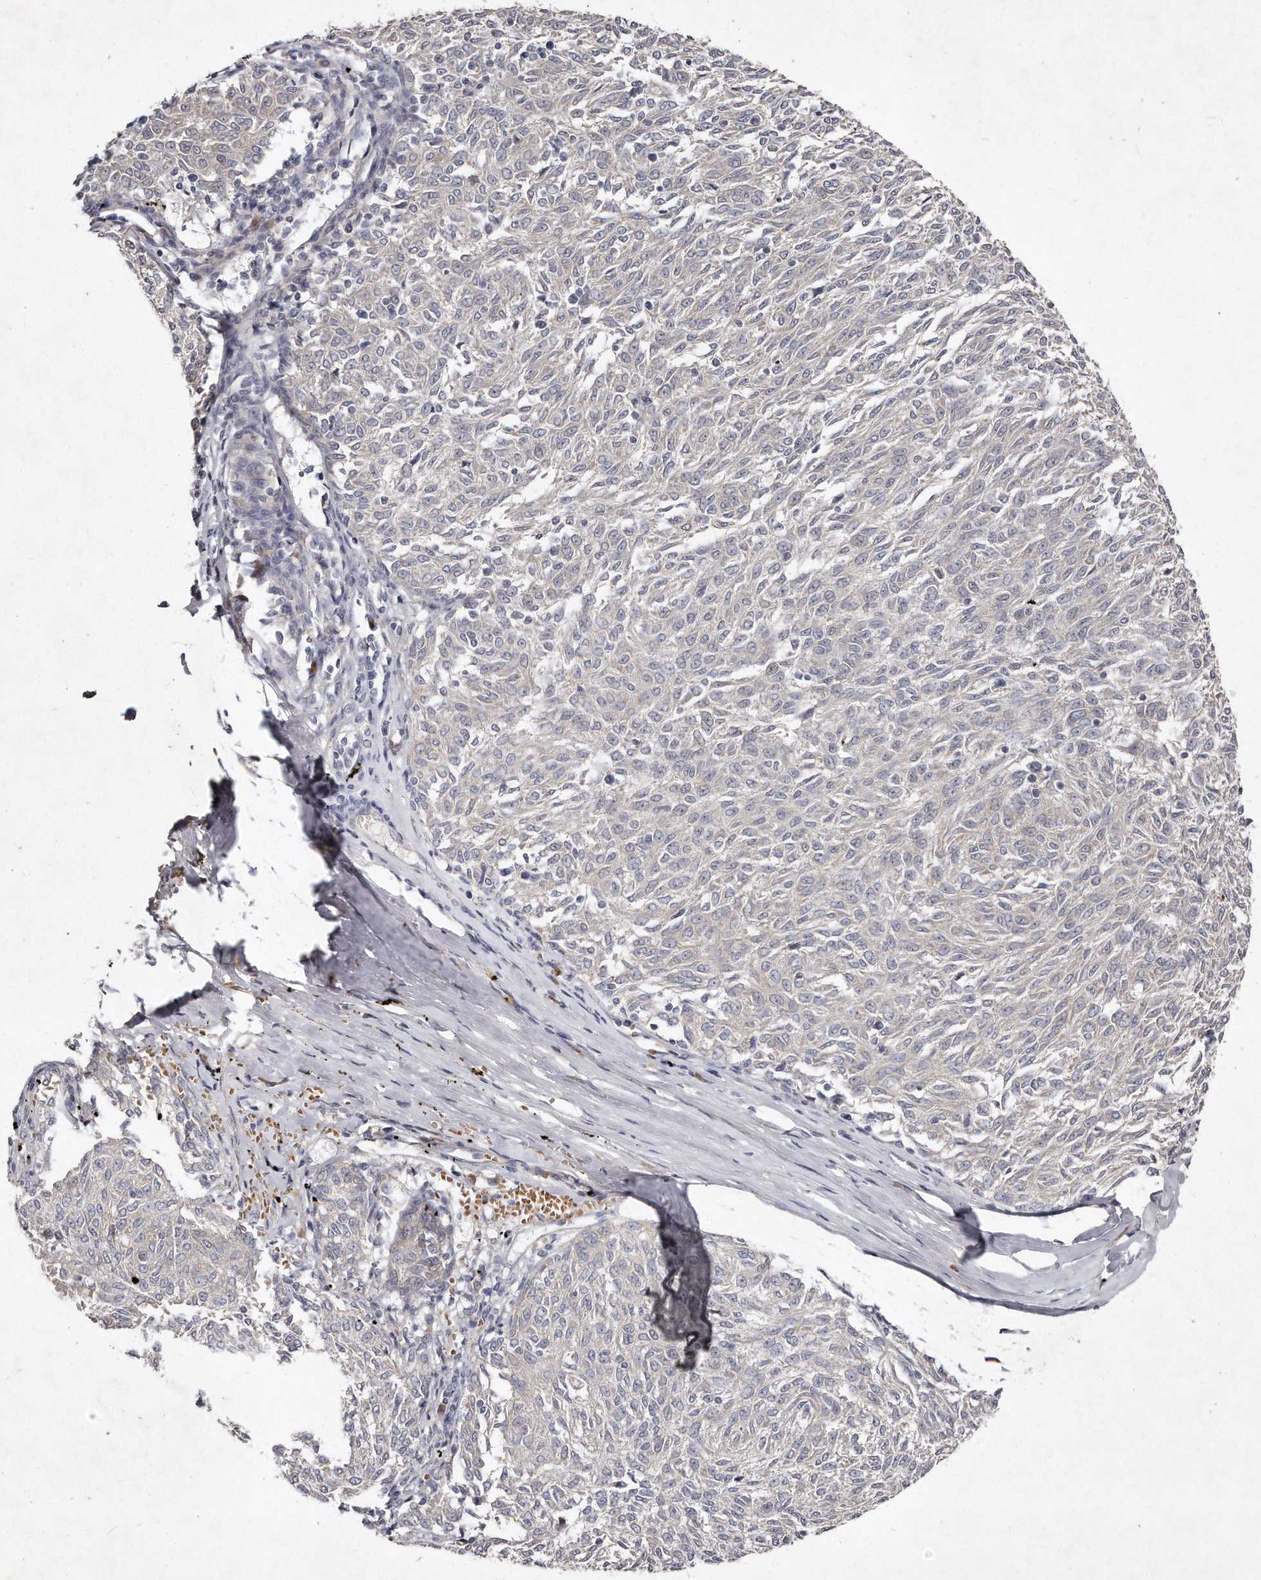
{"staining": {"intensity": "negative", "quantity": "none", "location": "none"}, "tissue": "melanoma", "cell_type": "Tumor cells", "image_type": "cancer", "snomed": [{"axis": "morphology", "description": "Malignant melanoma, NOS"}, {"axis": "topography", "description": "Skin"}], "caption": "The image exhibits no significant expression in tumor cells of melanoma. (DAB immunohistochemistry with hematoxylin counter stain).", "gene": "TECR", "patient": {"sex": "female", "age": 72}}